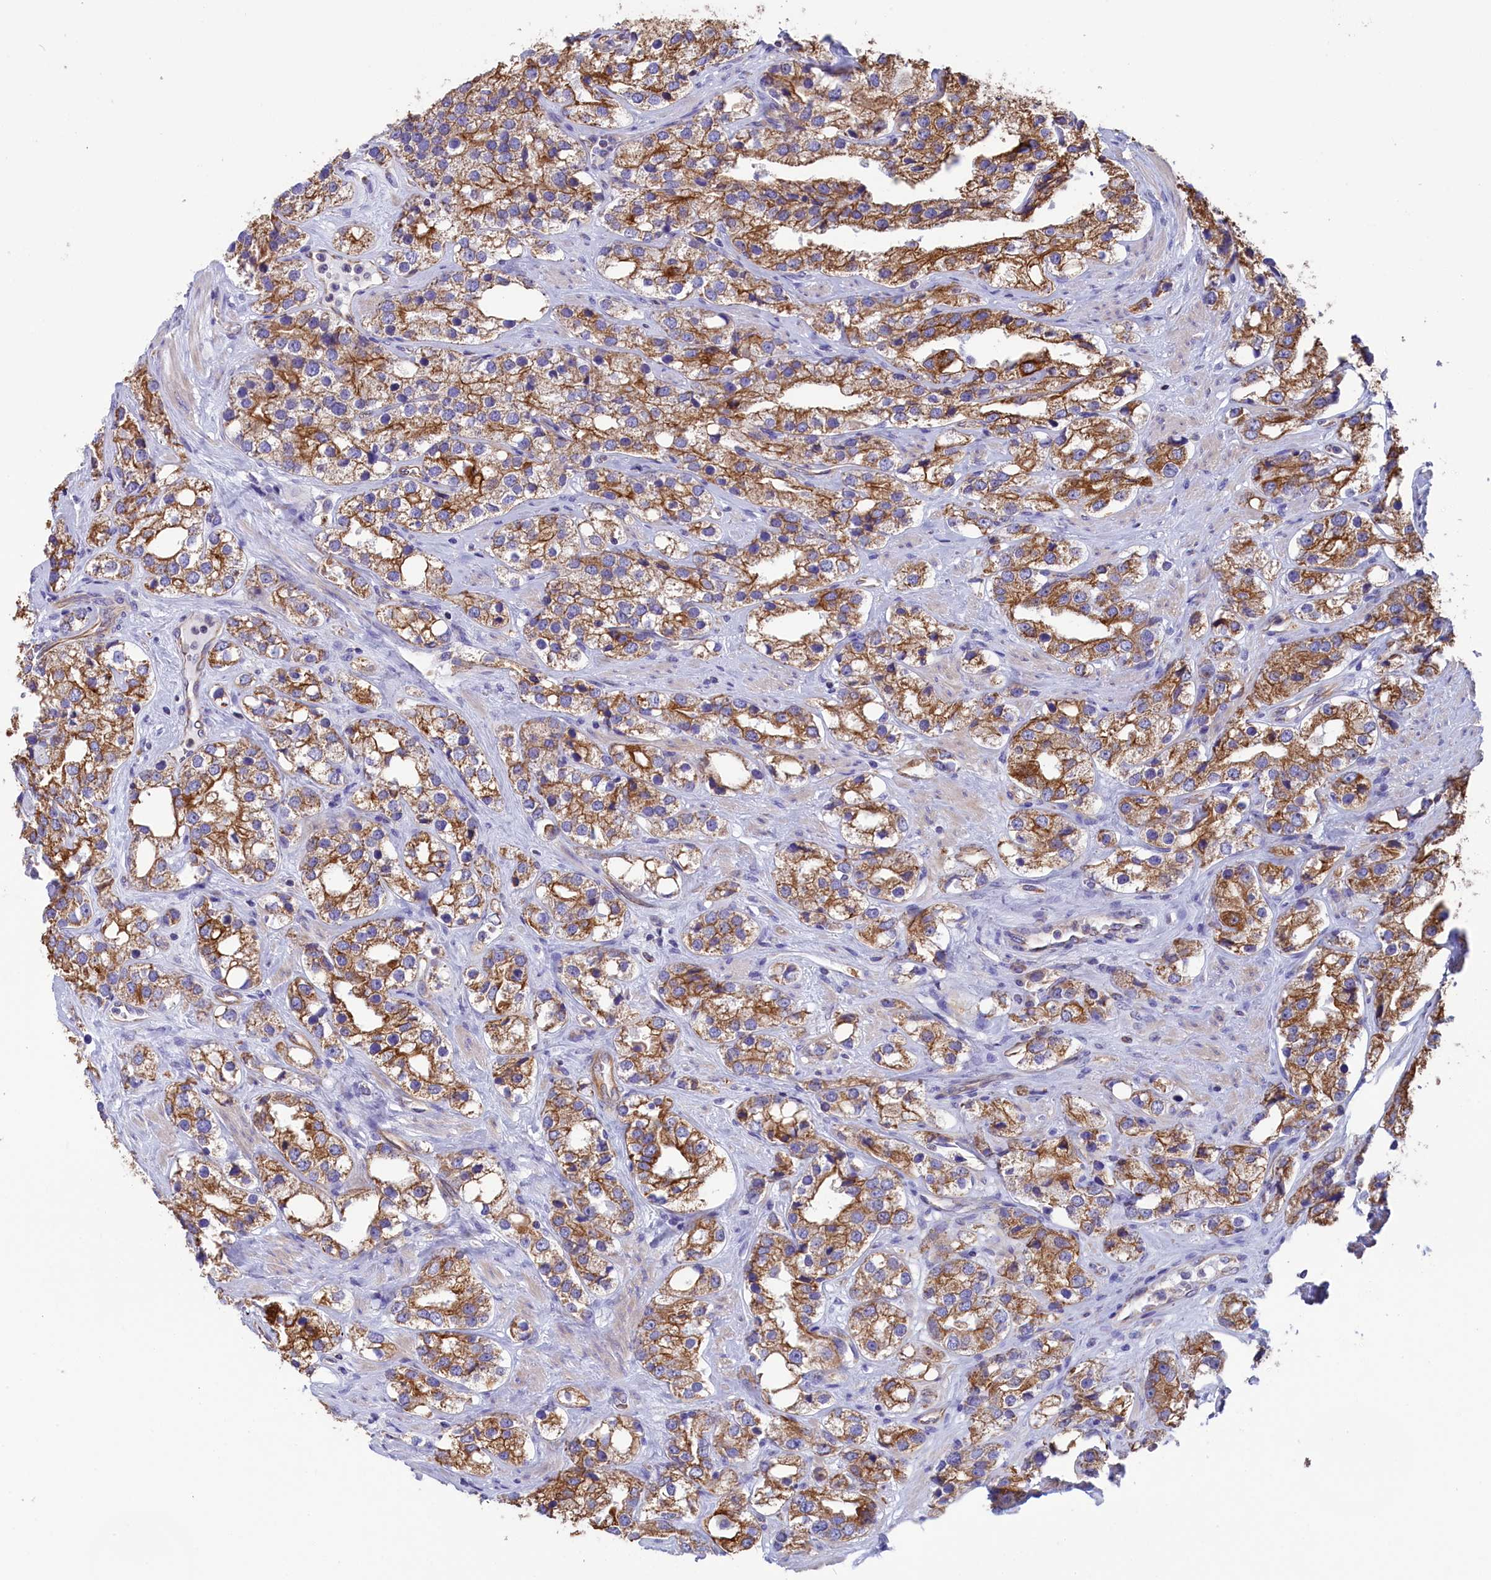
{"staining": {"intensity": "moderate", "quantity": ">75%", "location": "cytoplasmic/membranous"}, "tissue": "prostate cancer", "cell_type": "Tumor cells", "image_type": "cancer", "snomed": [{"axis": "morphology", "description": "Adenocarcinoma, NOS"}, {"axis": "topography", "description": "Prostate"}], "caption": "Prostate adenocarcinoma stained with DAB immunohistochemistry (IHC) demonstrates medium levels of moderate cytoplasmic/membranous staining in about >75% of tumor cells. Immunohistochemistry (ihc) stains the protein of interest in brown and the nuclei are stained blue.", "gene": "GATB", "patient": {"sex": "male", "age": 79}}